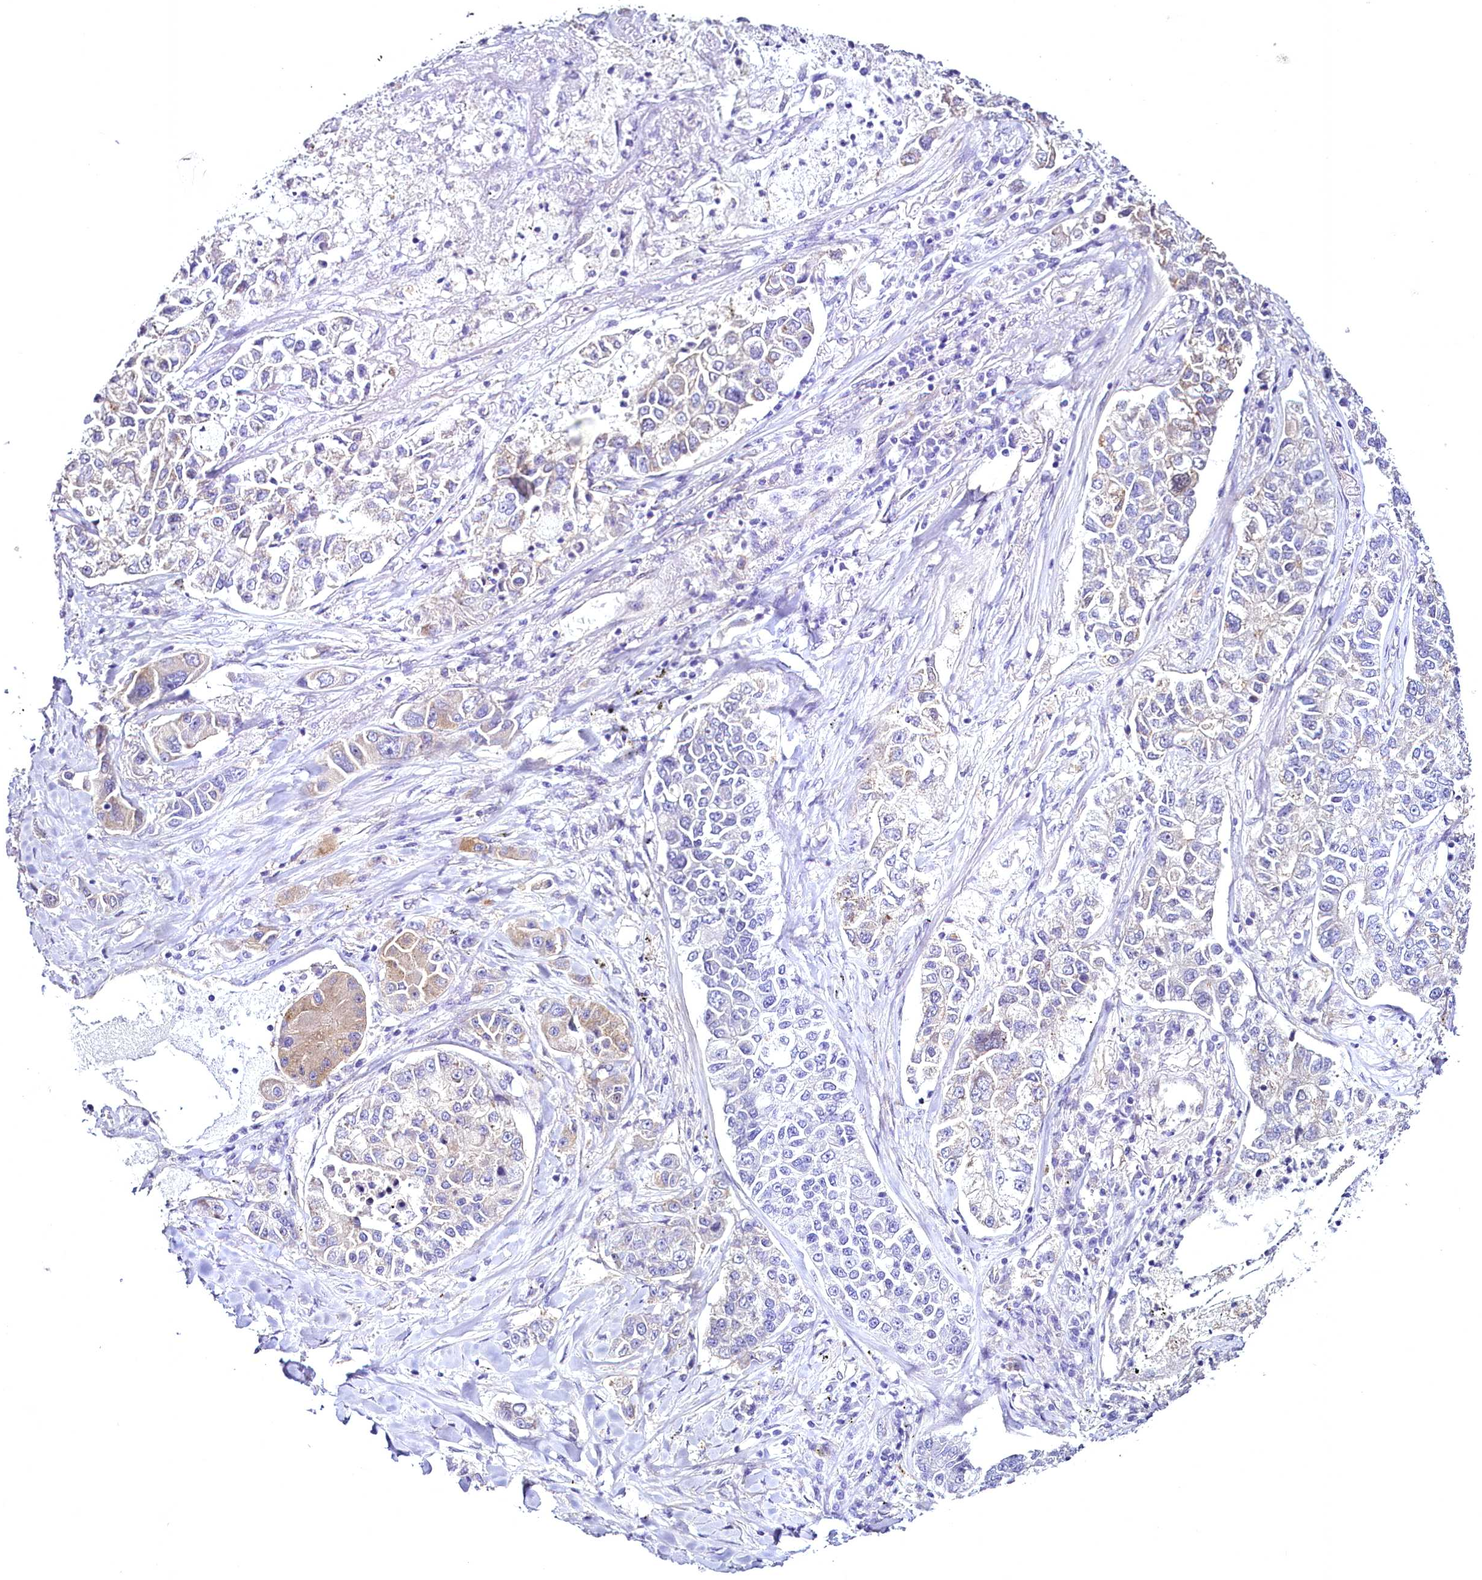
{"staining": {"intensity": "moderate", "quantity": "<25%", "location": "cytoplasmic/membranous"}, "tissue": "lung cancer", "cell_type": "Tumor cells", "image_type": "cancer", "snomed": [{"axis": "morphology", "description": "Adenocarcinoma, NOS"}, {"axis": "topography", "description": "Lung"}], "caption": "A histopathology image of lung cancer (adenocarcinoma) stained for a protein reveals moderate cytoplasmic/membranous brown staining in tumor cells.", "gene": "STXBP1", "patient": {"sex": "male", "age": 49}}